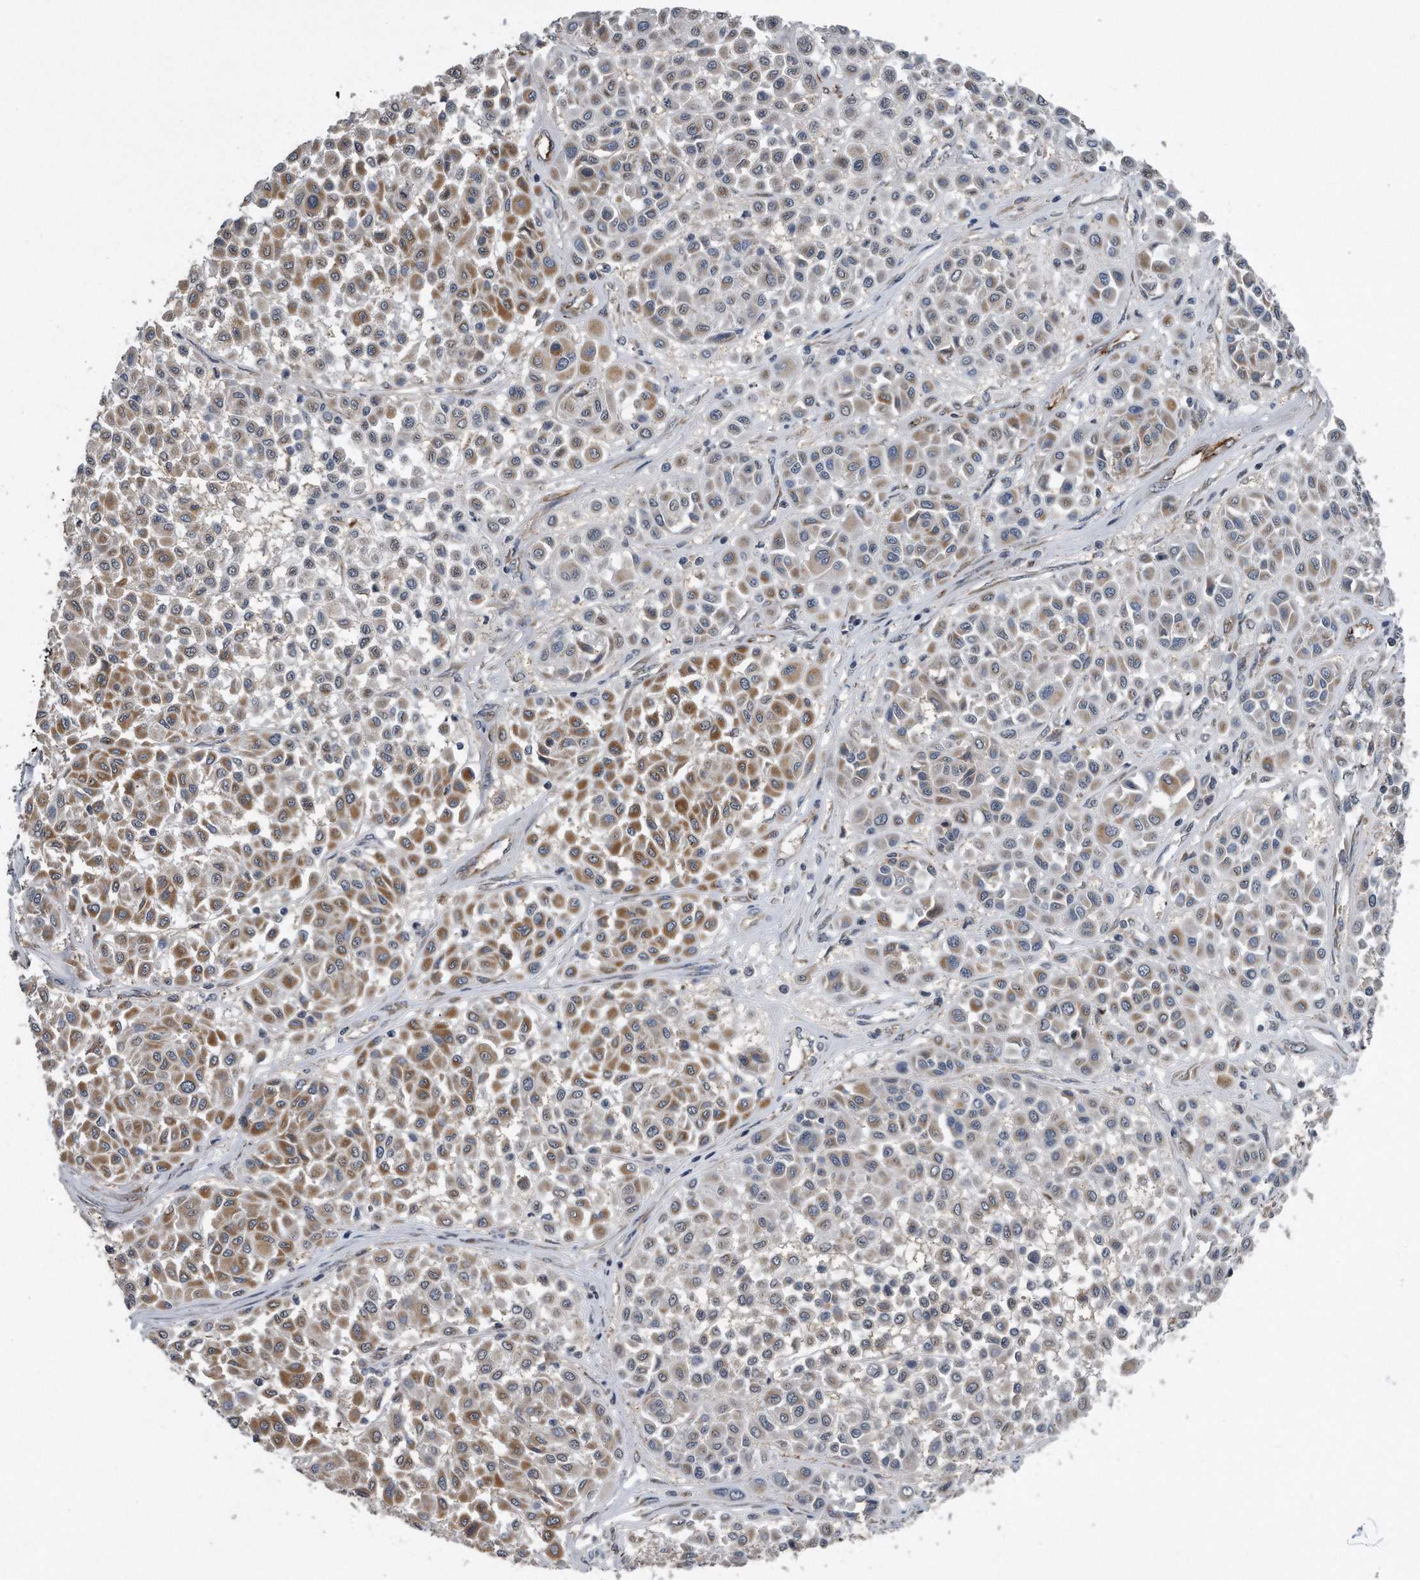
{"staining": {"intensity": "moderate", "quantity": "25%-75%", "location": "cytoplasmic/membranous"}, "tissue": "melanoma", "cell_type": "Tumor cells", "image_type": "cancer", "snomed": [{"axis": "morphology", "description": "Malignant melanoma, Metastatic site"}, {"axis": "topography", "description": "Soft tissue"}], "caption": "The photomicrograph demonstrates a brown stain indicating the presence of a protein in the cytoplasmic/membranous of tumor cells in melanoma.", "gene": "LYRM4", "patient": {"sex": "male", "age": 41}}